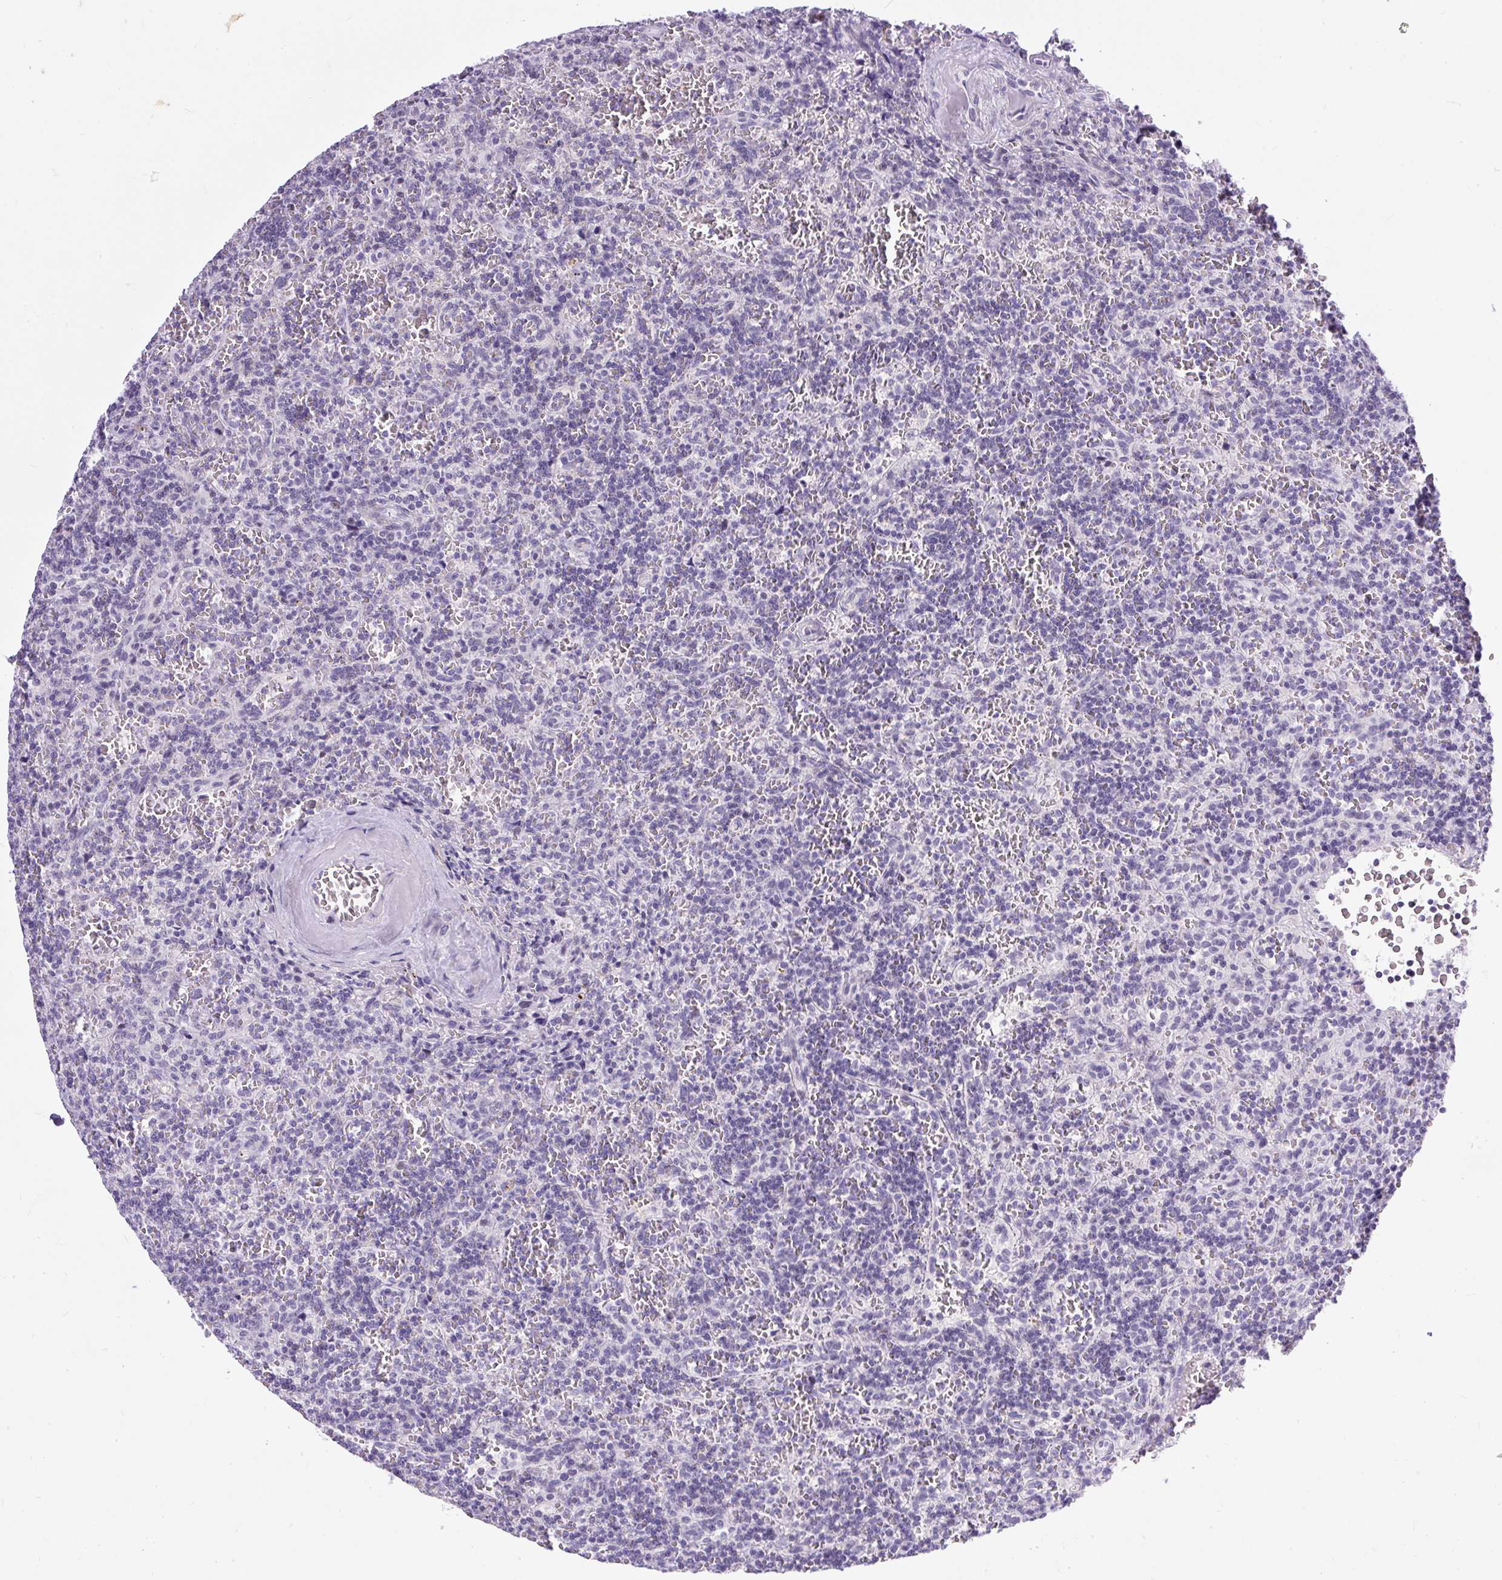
{"staining": {"intensity": "negative", "quantity": "none", "location": "none"}, "tissue": "lymphoma", "cell_type": "Tumor cells", "image_type": "cancer", "snomed": [{"axis": "morphology", "description": "Malignant lymphoma, non-Hodgkin's type, Low grade"}, {"axis": "topography", "description": "Spleen"}], "caption": "Lymphoma was stained to show a protein in brown. There is no significant staining in tumor cells.", "gene": "WNT10B", "patient": {"sex": "male", "age": 73}}